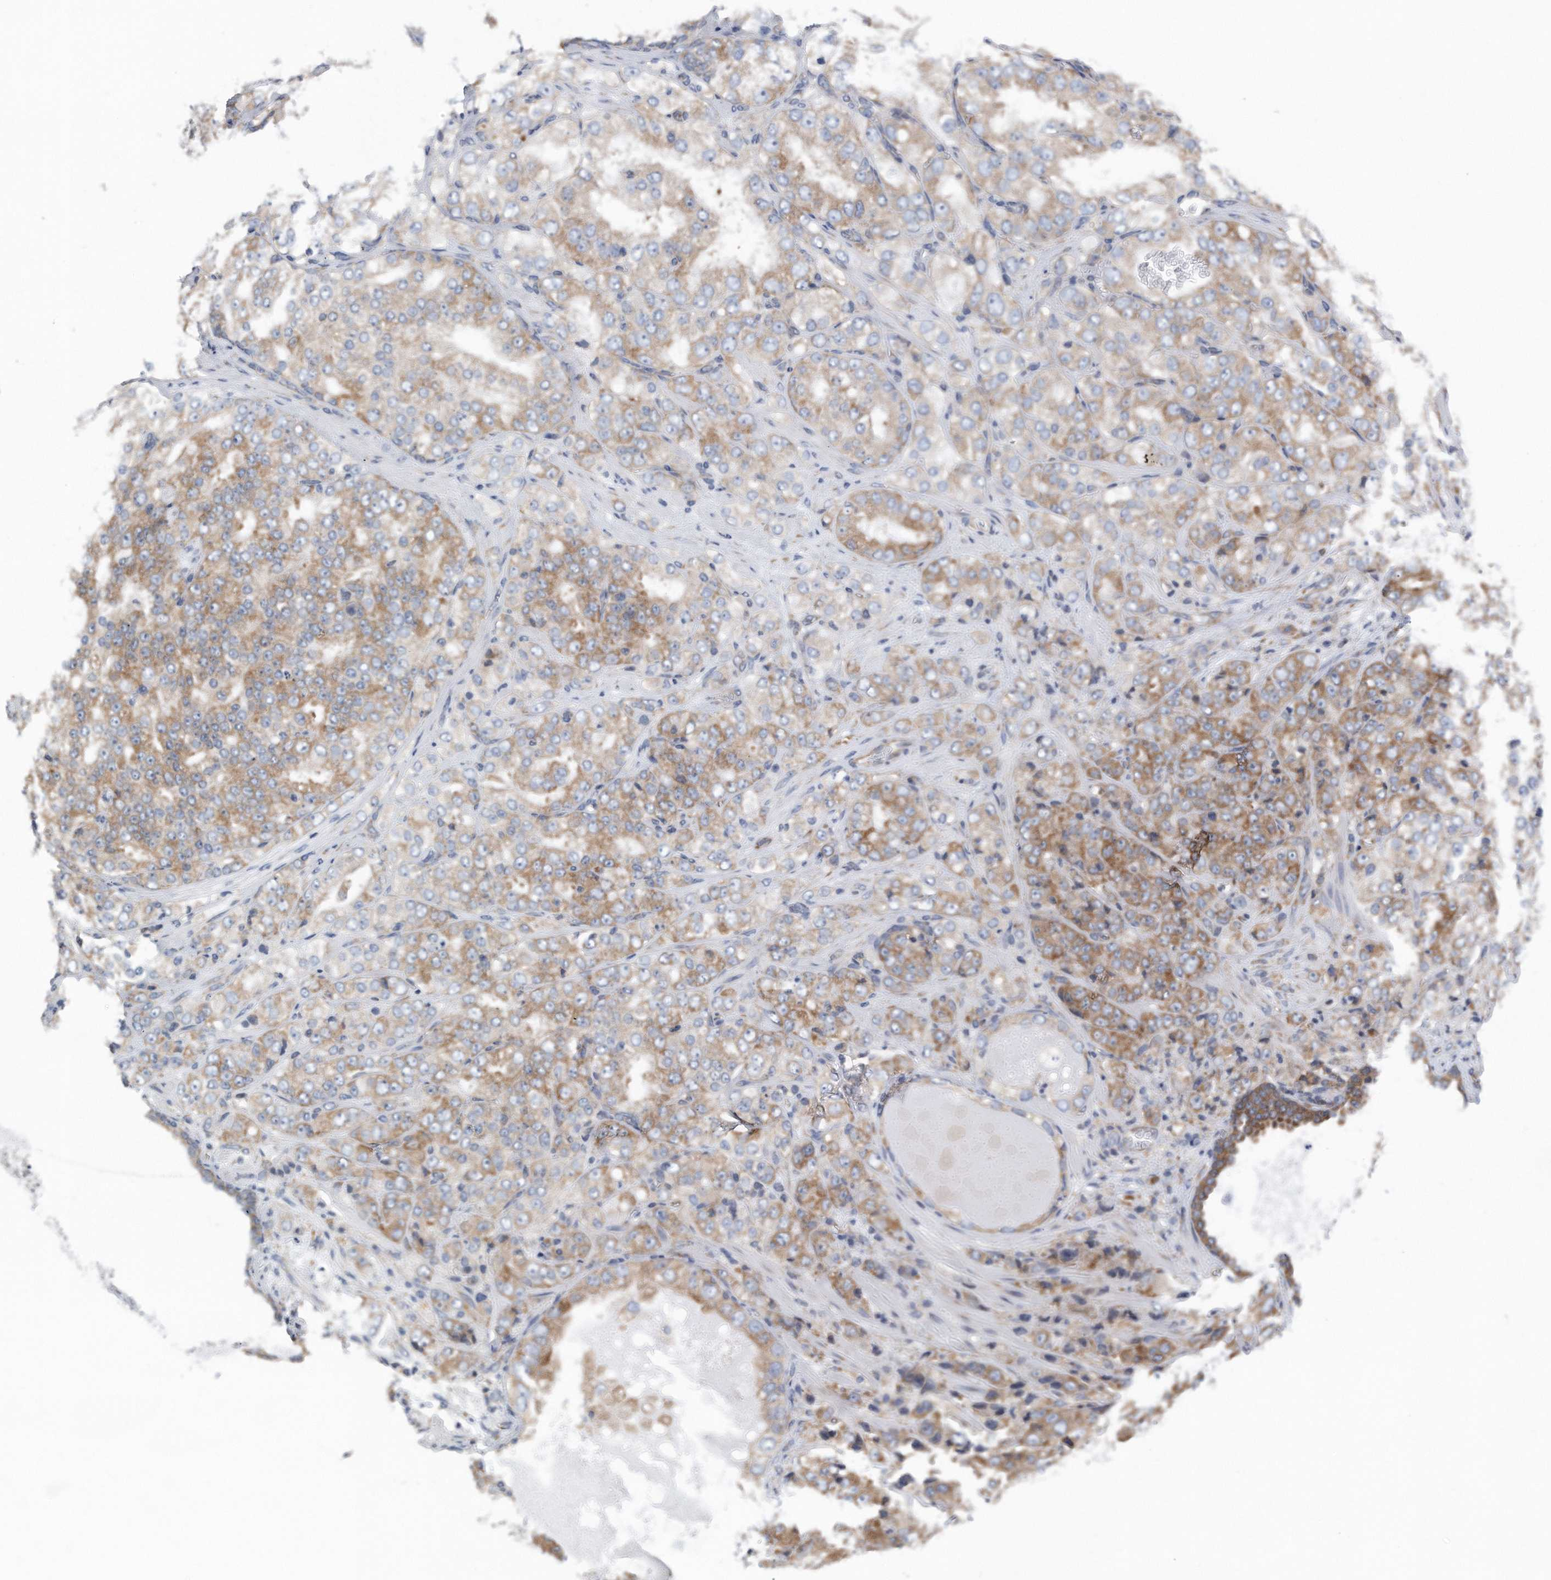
{"staining": {"intensity": "moderate", "quantity": "25%-75%", "location": "cytoplasmic/membranous"}, "tissue": "prostate cancer", "cell_type": "Tumor cells", "image_type": "cancer", "snomed": [{"axis": "morphology", "description": "Adenocarcinoma, High grade"}, {"axis": "topography", "description": "Prostate"}], "caption": "Tumor cells exhibit moderate cytoplasmic/membranous positivity in approximately 25%-75% of cells in adenocarcinoma (high-grade) (prostate).", "gene": "RPL26L1", "patient": {"sex": "male", "age": 58}}